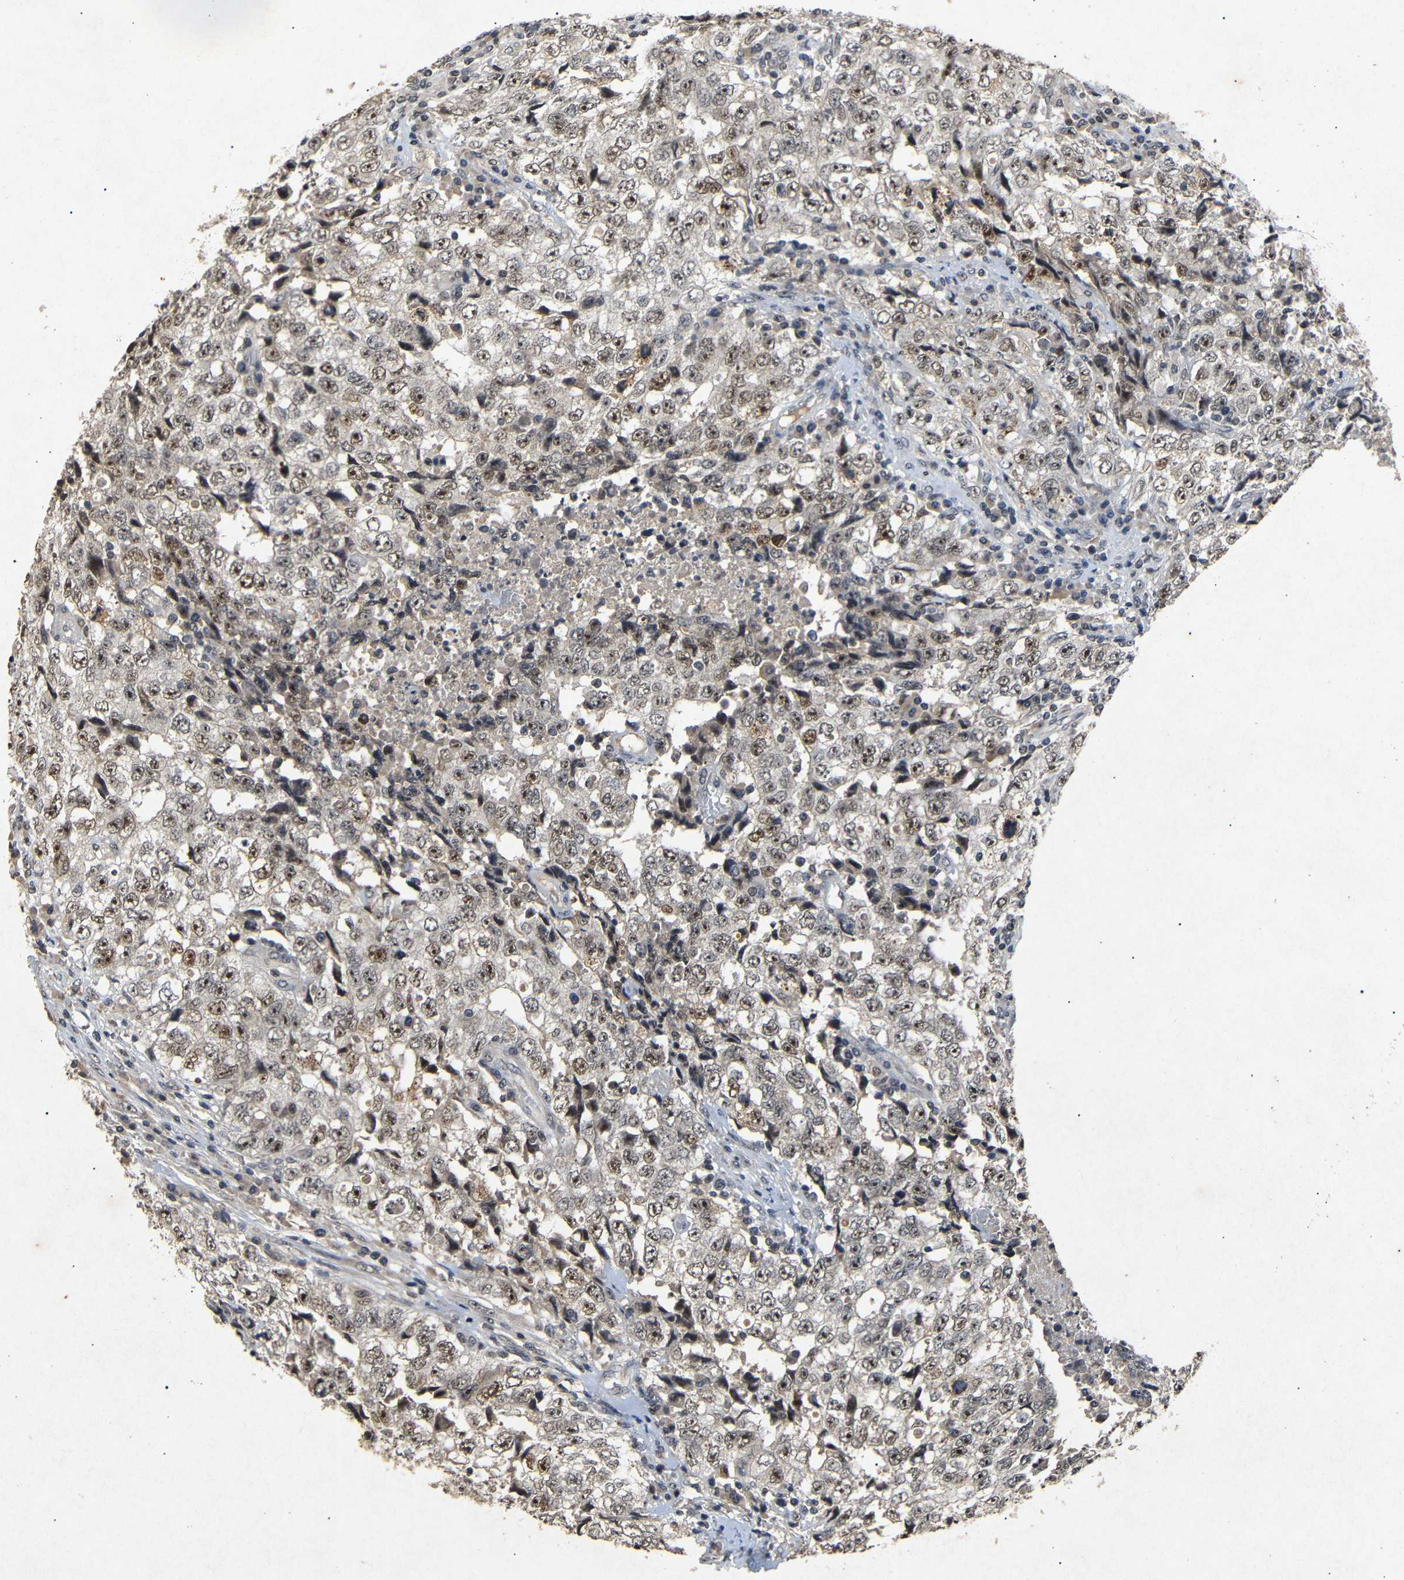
{"staining": {"intensity": "moderate", "quantity": ">75%", "location": "nuclear"}, "tissue": "testis cancer", "cell_type": "Tumor cells", "image_type": "cancer", "snomed": [{"axis": "morphology", "description": "Necrosis, NOS"}, {"axis": "morphology", "description": "Carcinoma, Embryonal, NOS"}, {"axis": "topography", "description": "Testis"}], "caption": "Testis cancer stained for a protein demonstrates moderate nuclear positivity in tumor cells.", "gene": "PARN", "patient": {"sex": "male", "age": 19}}